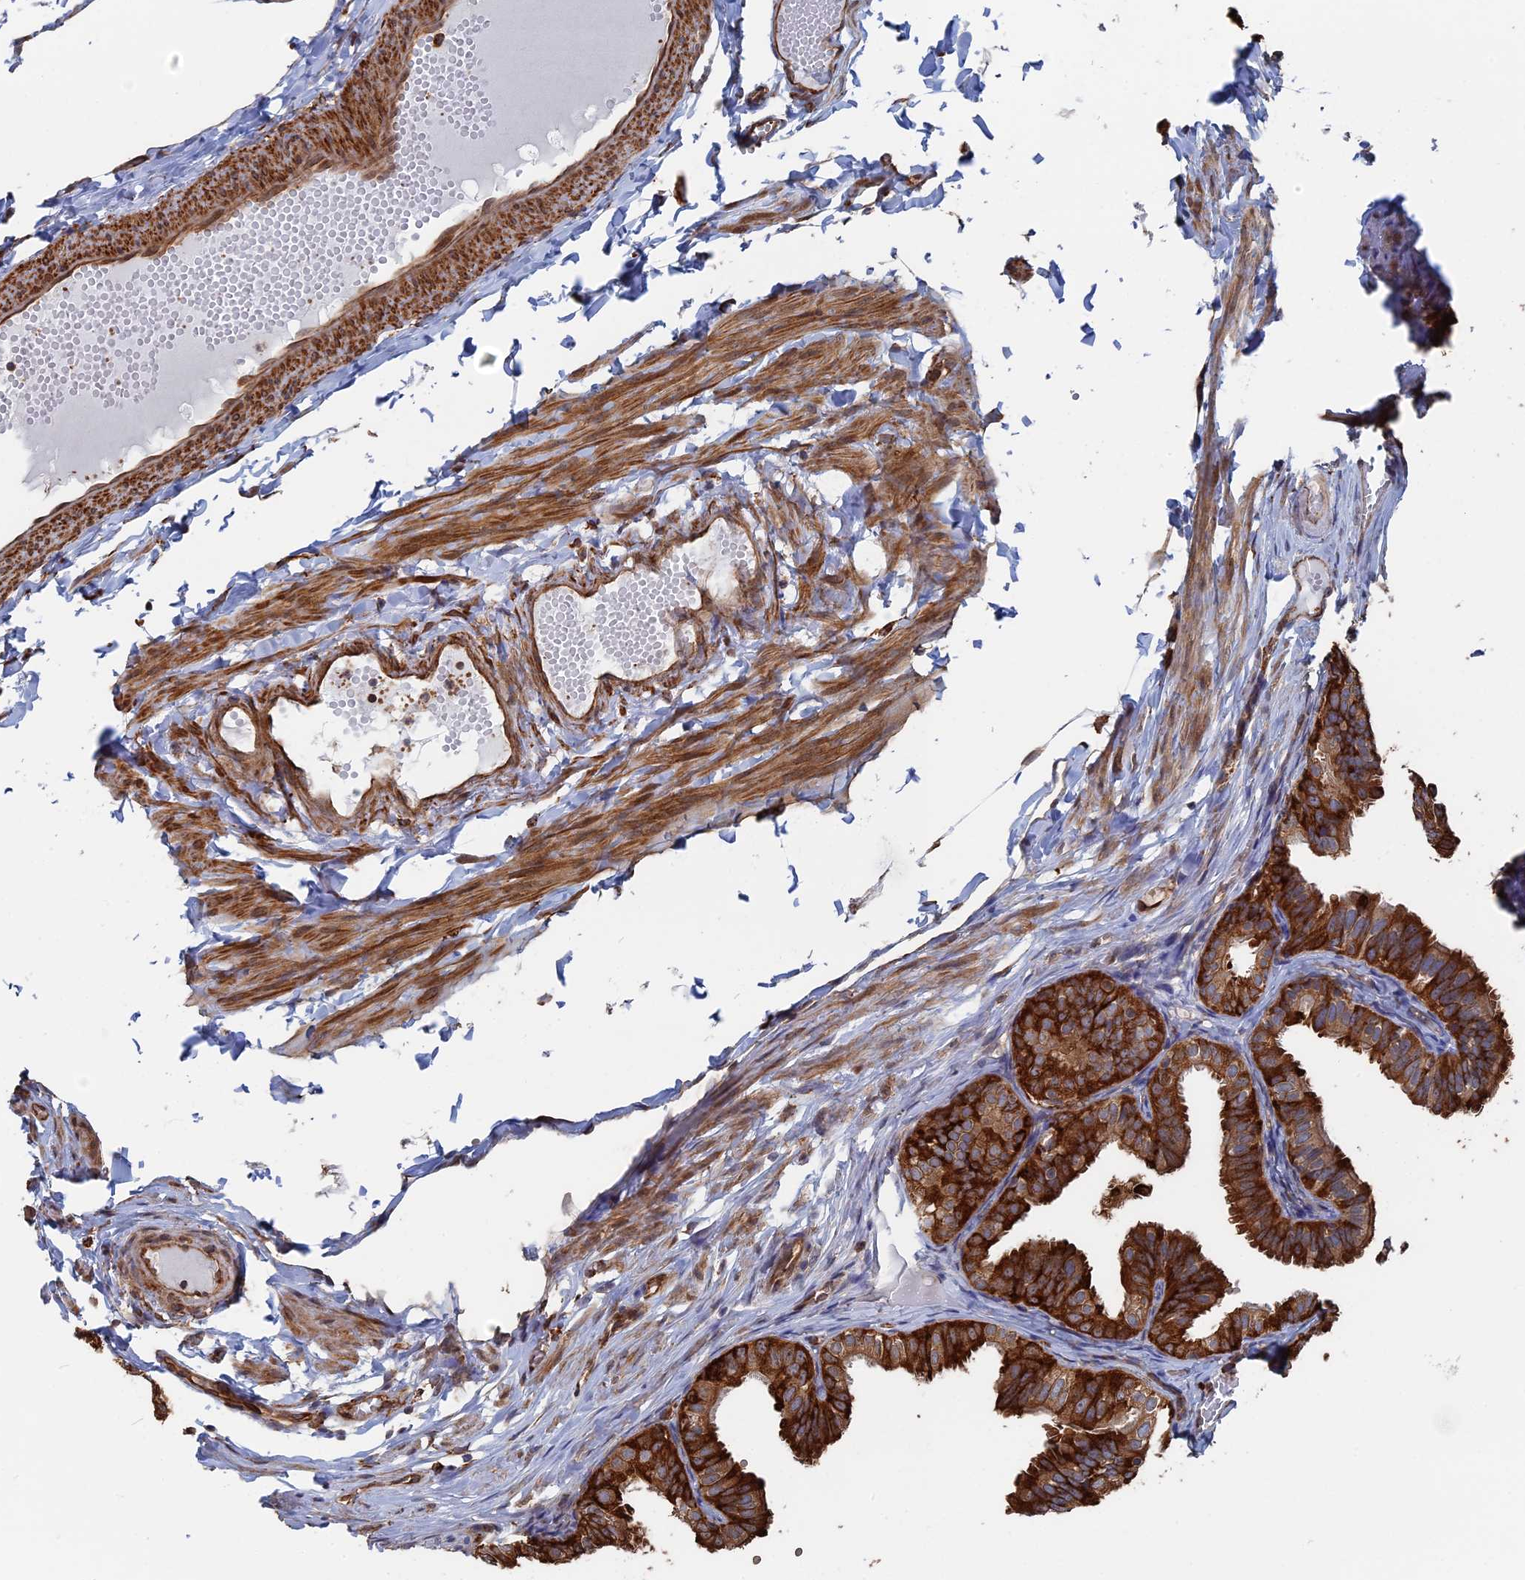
{"staining": {"intensity": "strong", "quantity": ">75%", "location": "cytoplasmic/membranous"}, "tissue": "fallopian tube", "cell_type": "Glandular cells", "image_type": "normal", "snomed": [{"axis": "morphology", "description": "Normal tissue, NOS"}, {"axis": "topography", "description": "Fallopian tube"}], "caption": "Protein expression analysis of benign fallopian tube shows strong cytoplasmic/membranous positivity in about >75% of glandular cells.", "gene": "BPIFB6", "patient": {"sex": "female", "age": 35}}